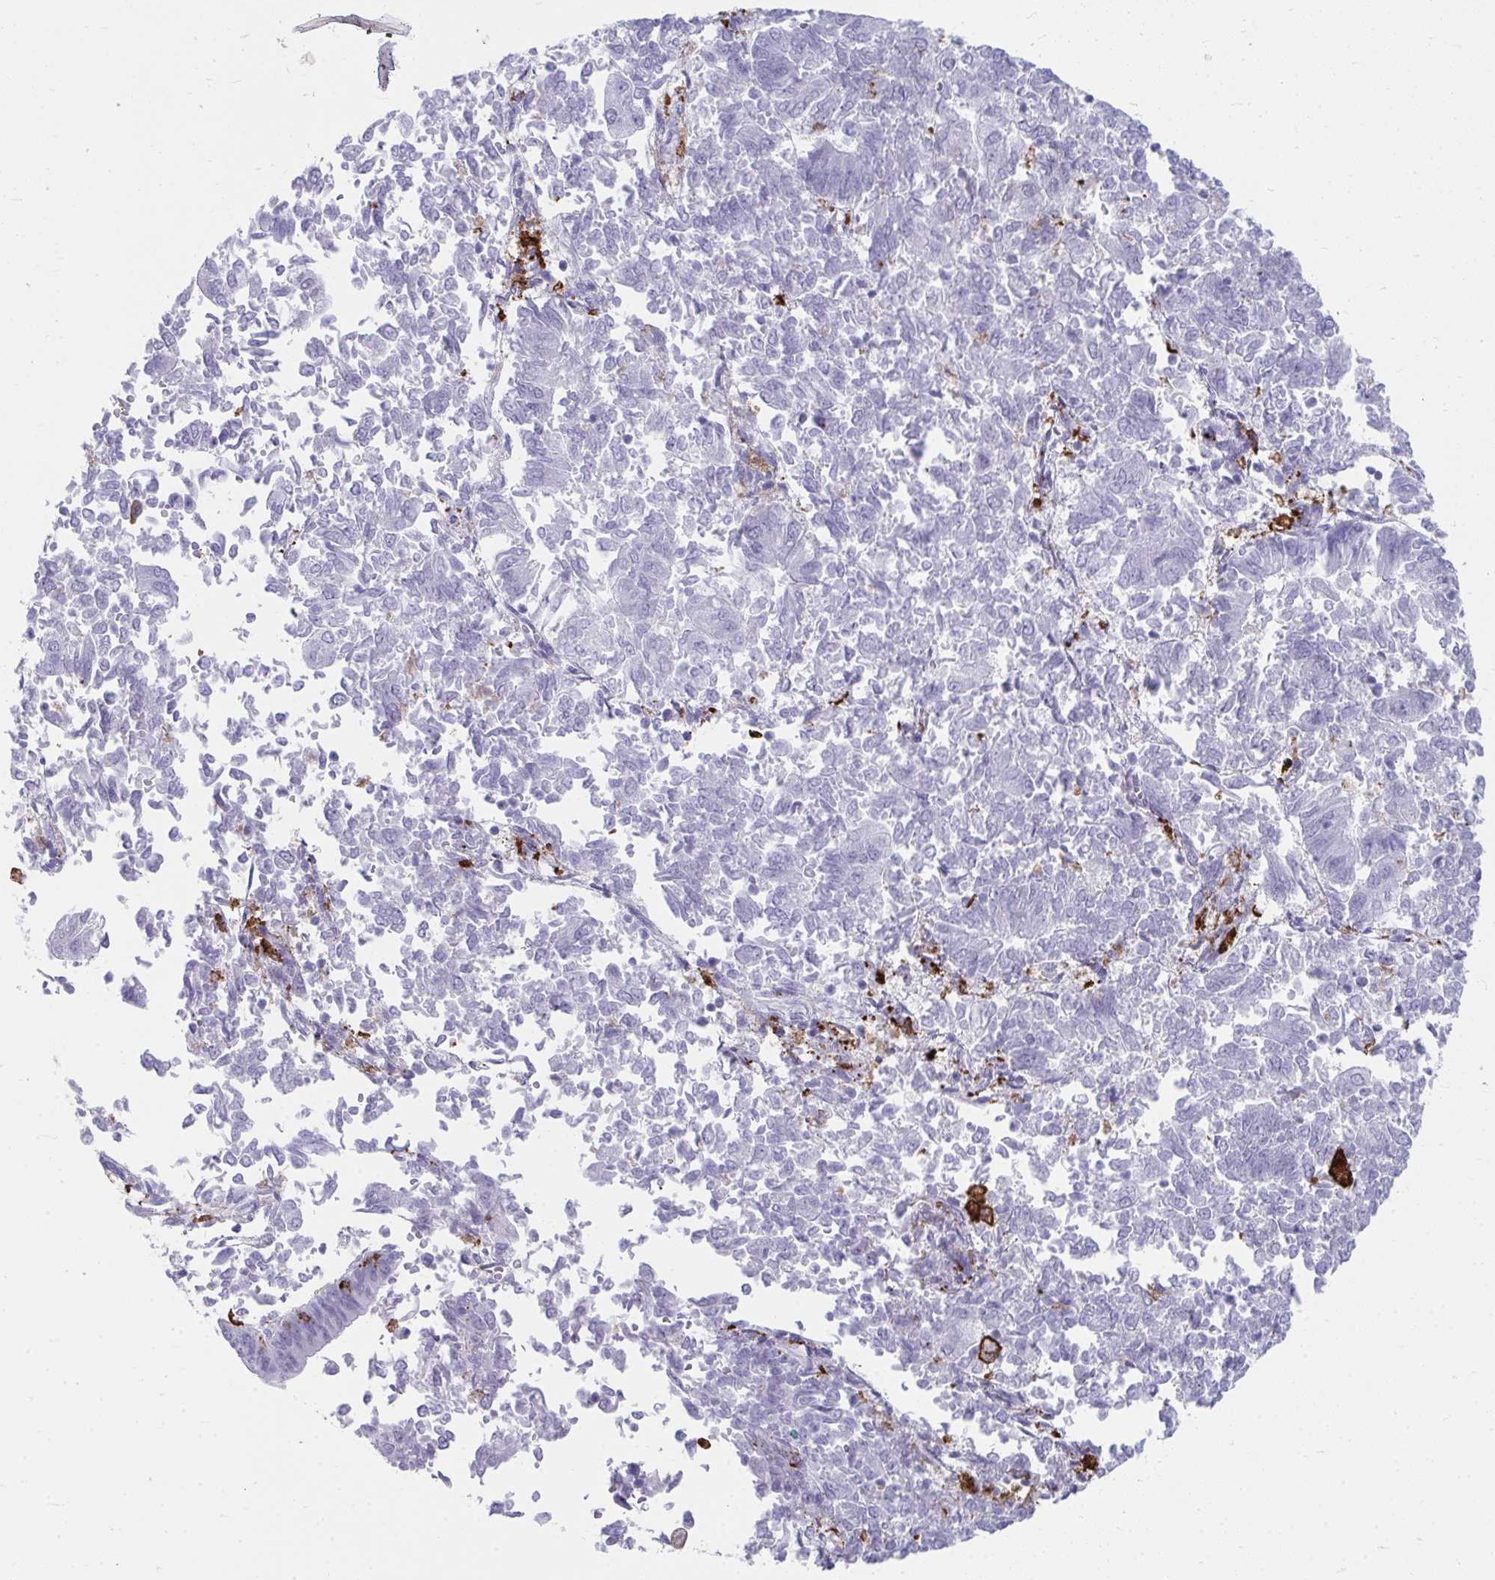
{"staining": {"intensity": "negative", "quantity": "none", "location": "none"}, "tissue": "endometrial cancer", "cell_type": "Tumor cells", "image_type": "cancer", "snomed": [{"axis": "morphology", "description": "Adenocarcinoma, NOS"}, {"axis": "topography", "description": "Endometrium"}], "caption": "This is an IHC micrograph of endometrial adenocarcinoma. There is no positivity in tumor cells.", "gene": "CD163", "patient": {"sex": "female", "age": 65}}